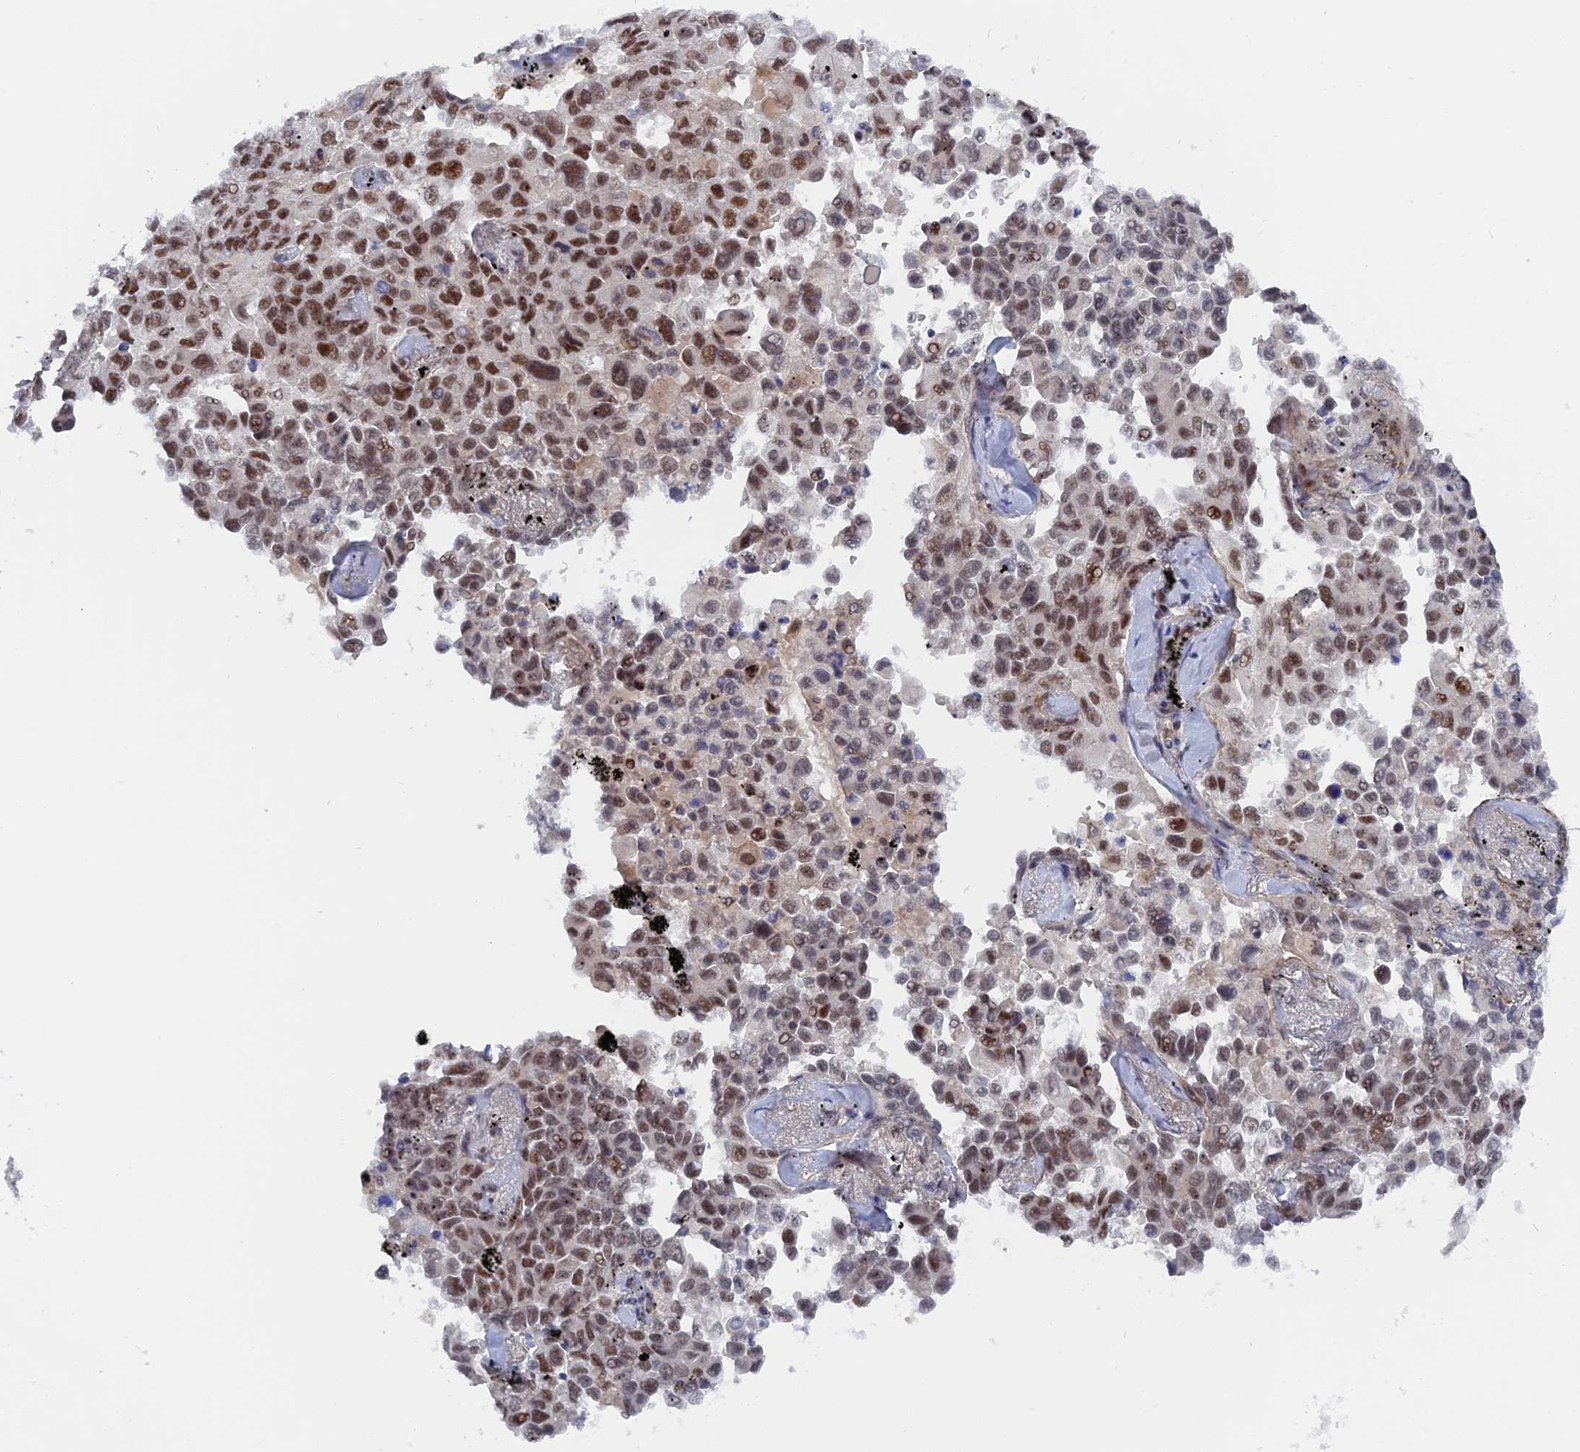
{"staining": {"intensity": "moderate", "quantity": ">75%", "location": "nuclear"}, "tissue": "lung cancer", "cell_type": "Tumor cells", "image_type": "cancer", "snomed": [{"axis": "morphology", "description": "Adenocarcinoma, NOS"}, {"axis": "topography", "description": "Lung"}], "caption": "Immunohistochemical staining of human lung cancer shows medium levels of moderate nuclear expression in approximately >75% of tumor cells. (brown staining indicates protein expression, while blue staining denotes nuclei).", "gene": "CCDC85A", "patient": {"sex": "female", "age": 67}}